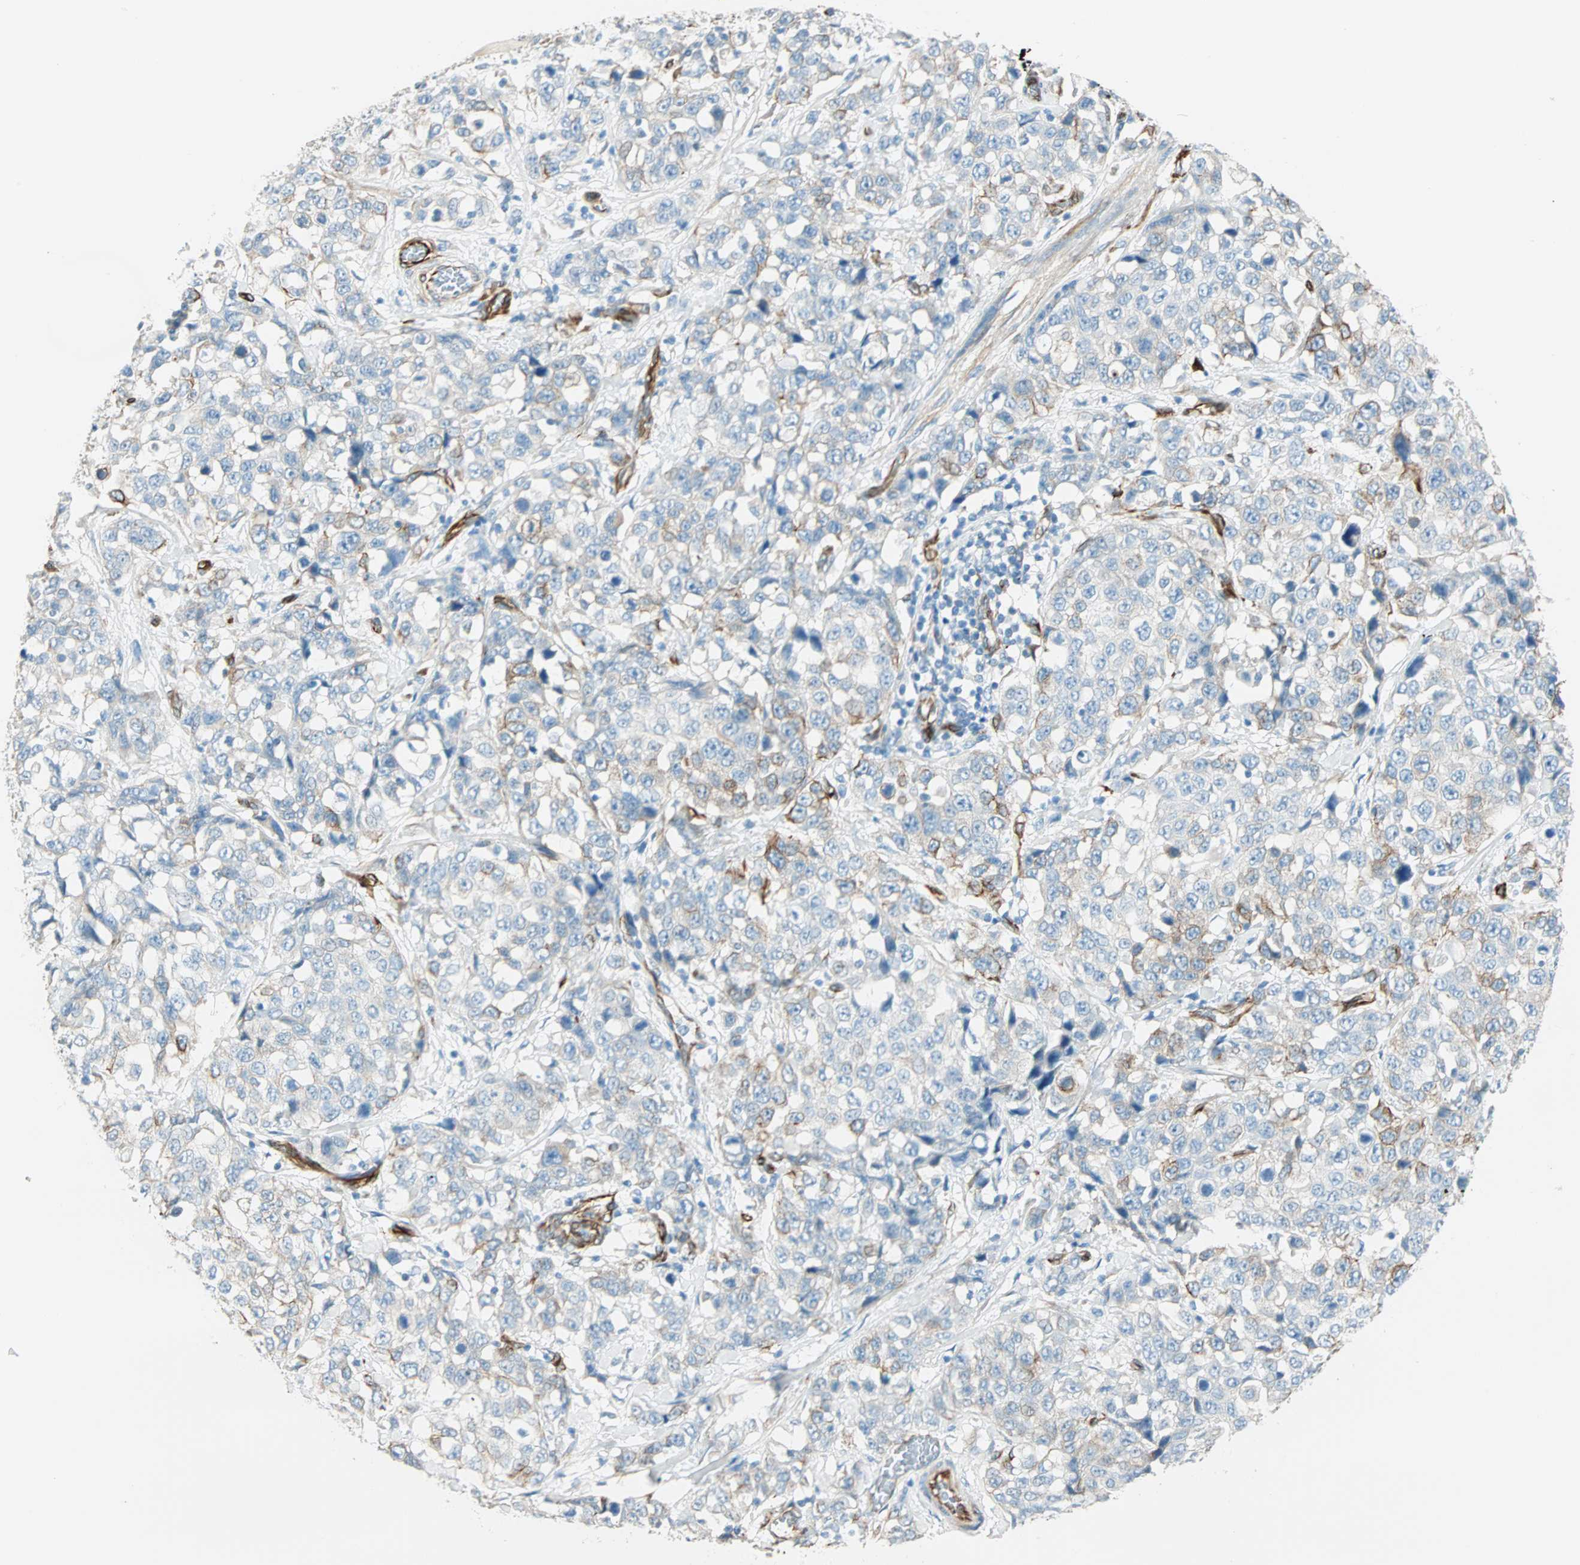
{"staining": {"intensity": "weak", "quantity": "25%-75%", "location": "cytoplasmic/membranous"}, "tissue": "stomach cancer", "cell_type": "Tumor cells", "image_type": "cancer", "snomed": [{"axis": "morphology", "description": "Normal tissue, NOS"}, {"axis": "morphology", "description": "Adenocarcinoma, NOS"}, {"axis": "topography", "description": "Stomach"}], "caption": "About 25%-75% of tumor cells in human stomach adenocarcinoma reveal weak cytoplasmic/membranous protein positivity as visualized by brown immunohistochemical staining.", "gene": "NES", "patient": {"sex": "male", "age": 48}}